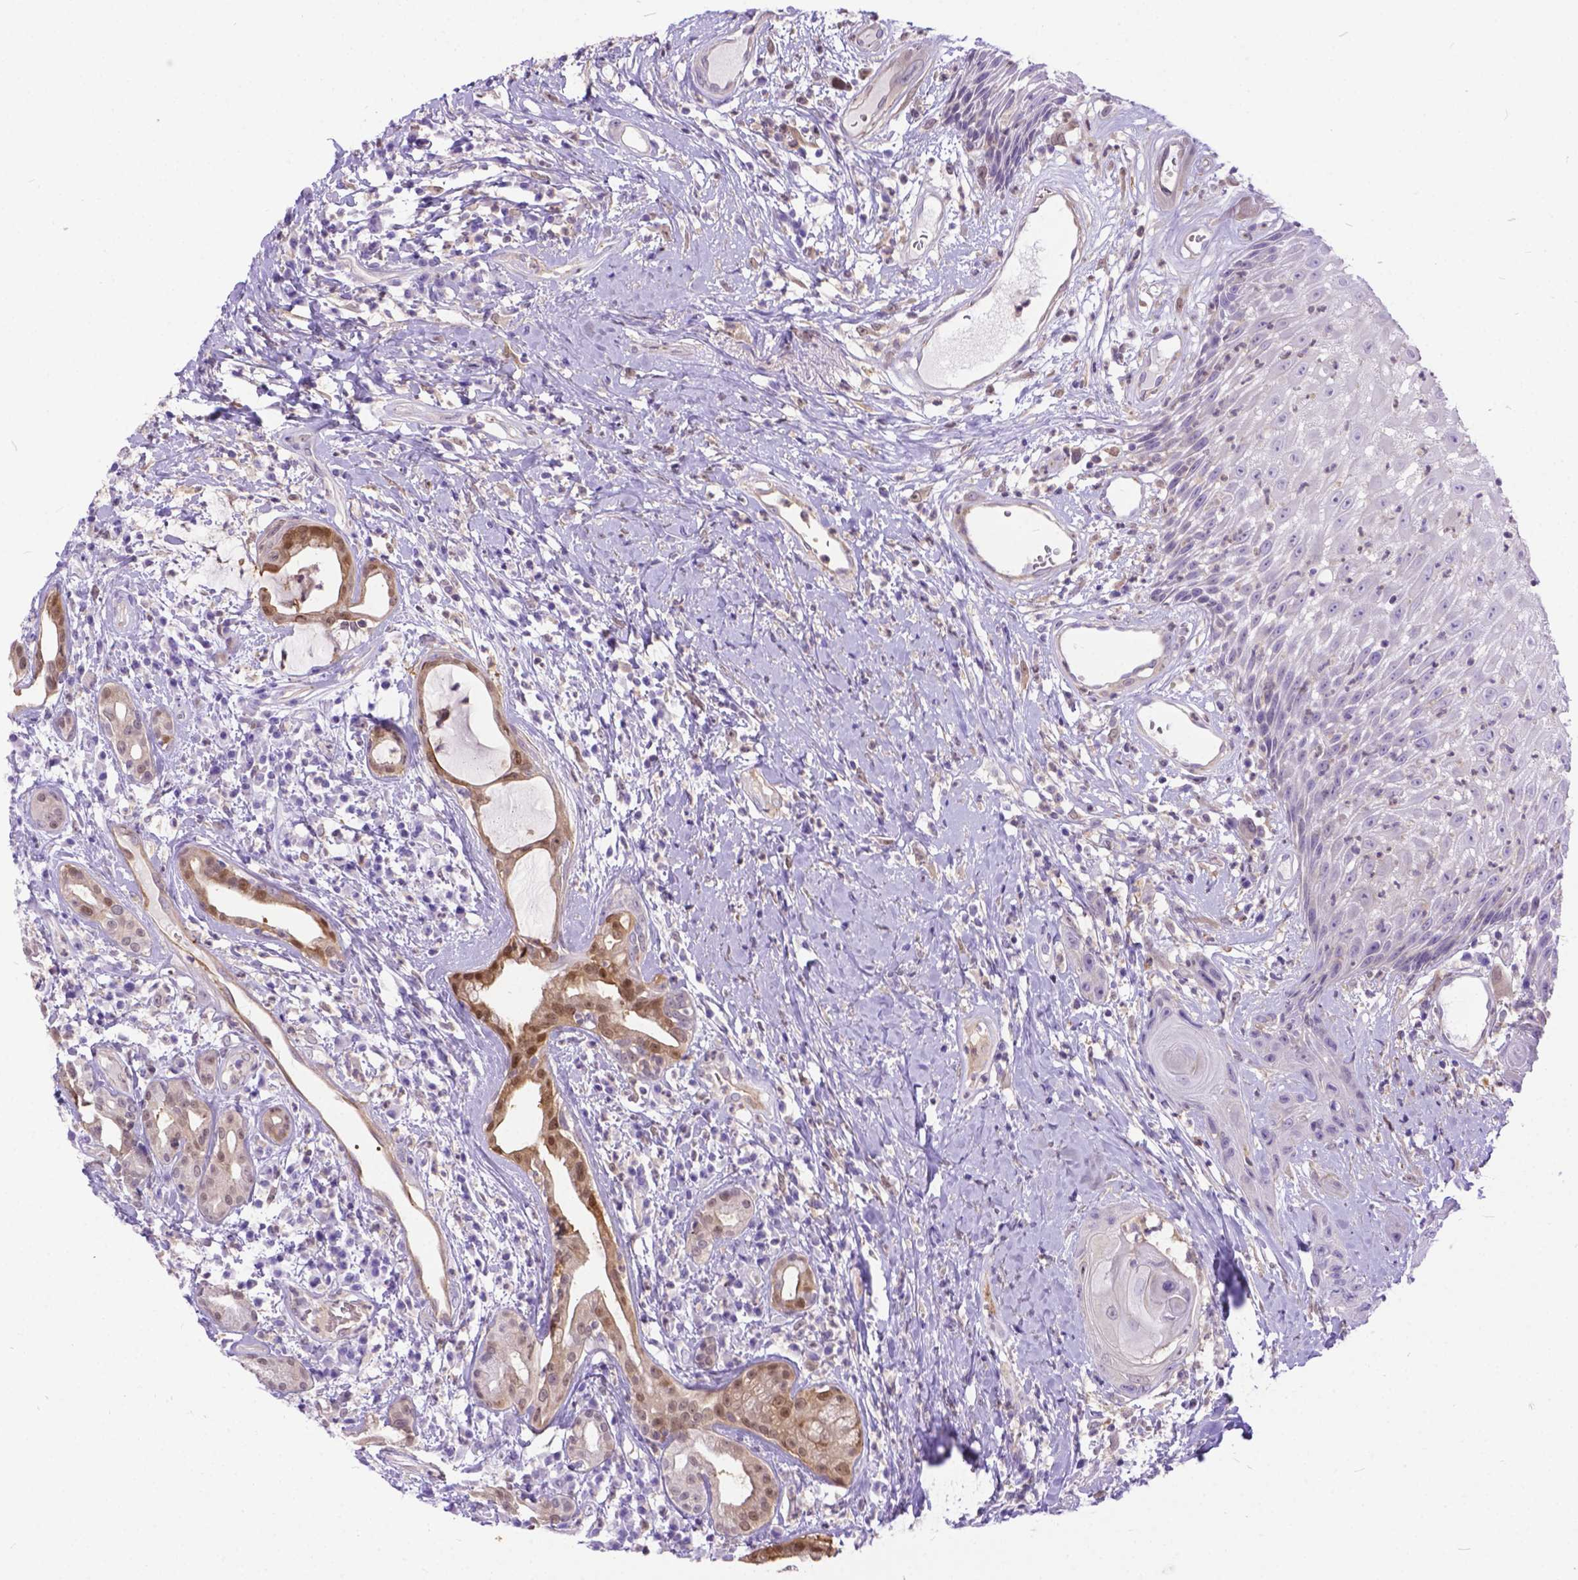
{"staining": {"intensity": "negative", "quantity": "none", "location": "none"}, "tissue": "head and neck cancer", "cell_type": "Tumor cells", "image_type": "cancer", "snomed": [{"axis": "morphology", "description": "Squamous cell carcinoma, NOS"}, {"axis": "topography", "description": "Head-Neck"}], "caption": "This is a image of immunohistochemistry staining of head and neck cancer, which shows no expression in tumor cells.", "gene": "TMEM169", "patient": {"sex": "male", "age": 57}}